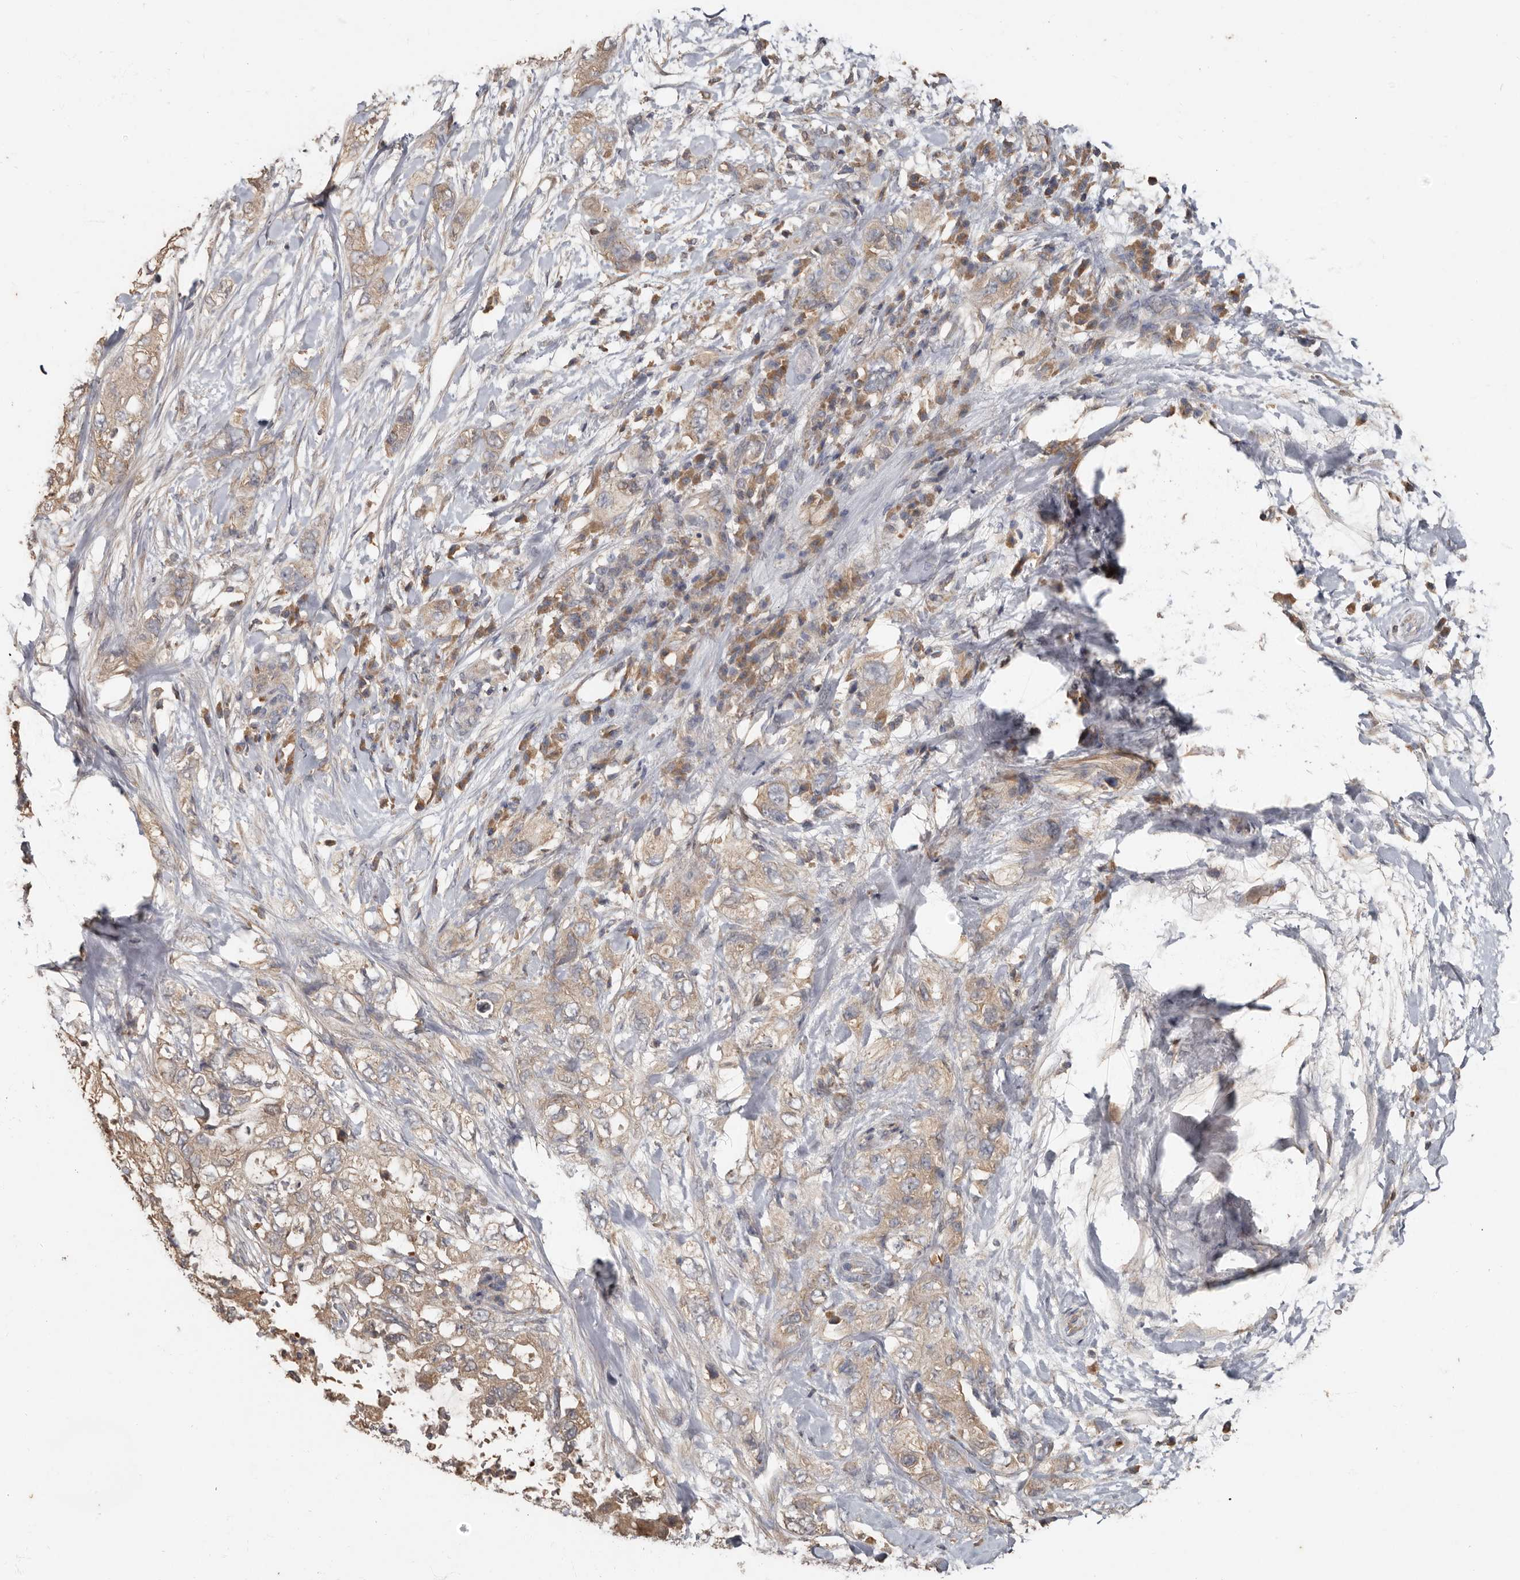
{"staining": {"intensity": "weak", "quantity": "25%-75%", "location": "cytoplasmic/membranous"}, "tissue": "pancreatic cancer", "cell_type": "Tumor cells", "image_type": "cancer", "snomed": [{"axis": "morphology", "description": "Adenocarcinoma, NOS"}, {"axis": "topography", "description": "Pancreas"}], "caption": "Weak cytoplasmic/membranous positivity for a protein is appreciated in approximately 25%-75% of tumor cells of adenocarcinoma (pancreatic) using immunohistochemistry (IHC).", "gene": "KIF26B", "patient": {"sex": "female", "age": 73}}